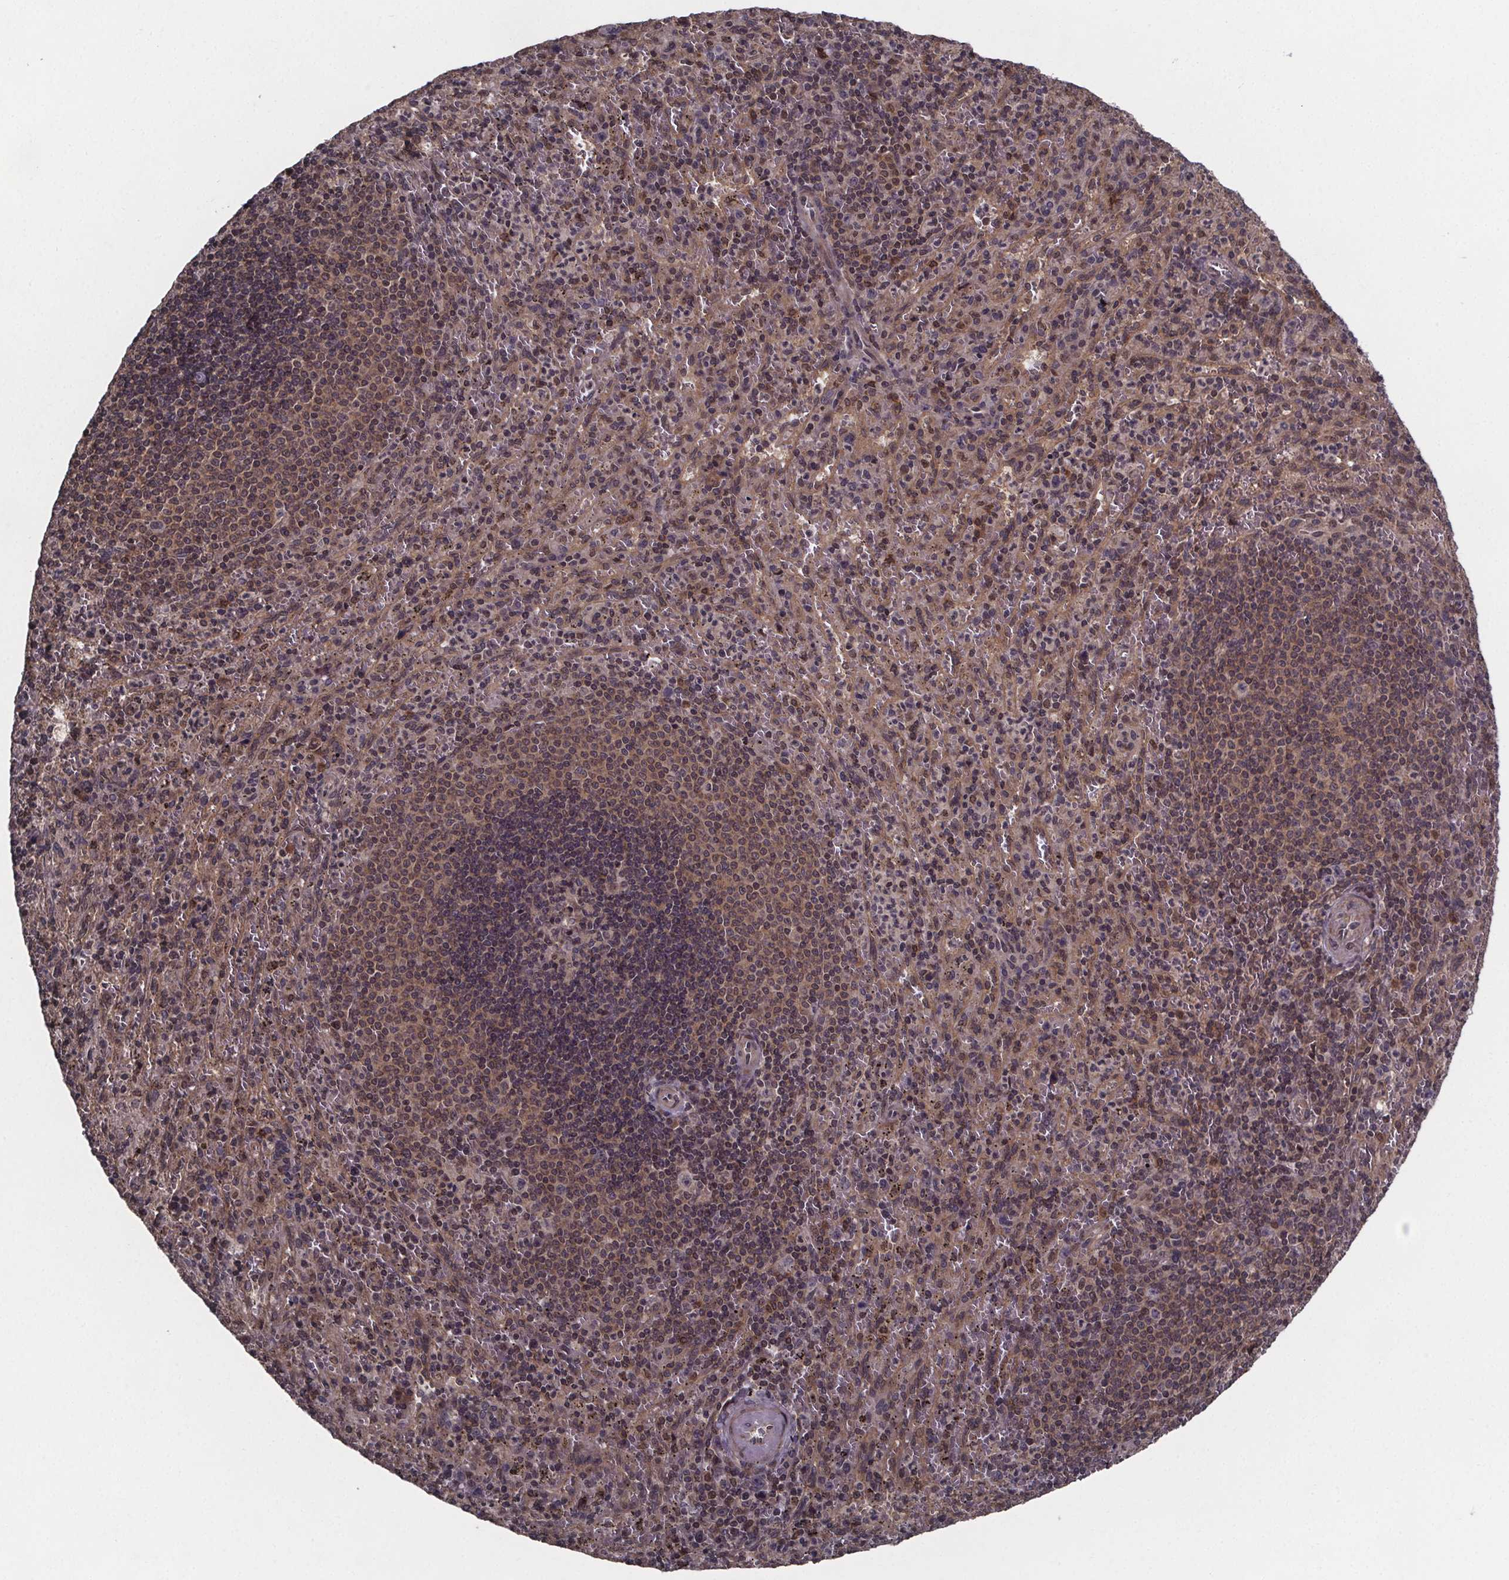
{"staining": {"intensity": "weak", "quantity": "25%-75%", "location": "cytoplasmic/membranous,nuclear"}, "tissue": "spleen", "cell_type": "Cells in red pulp", "image_type": "normal", "snomed": [{"axis": "morphology", "description": "Normal tissue, NOS"}, {"axis": "topography", "description": "Spleen"}], "caption": "This photomicrograph reveals immunohistochemistry staining of benign human spleen, with low weak cytoplasmic/membranous,nuclear positivity in about 25%-75% of cells in red pulp.", "gene": "FN3KRP", "patient": {"sex": "male", "age": 57}}